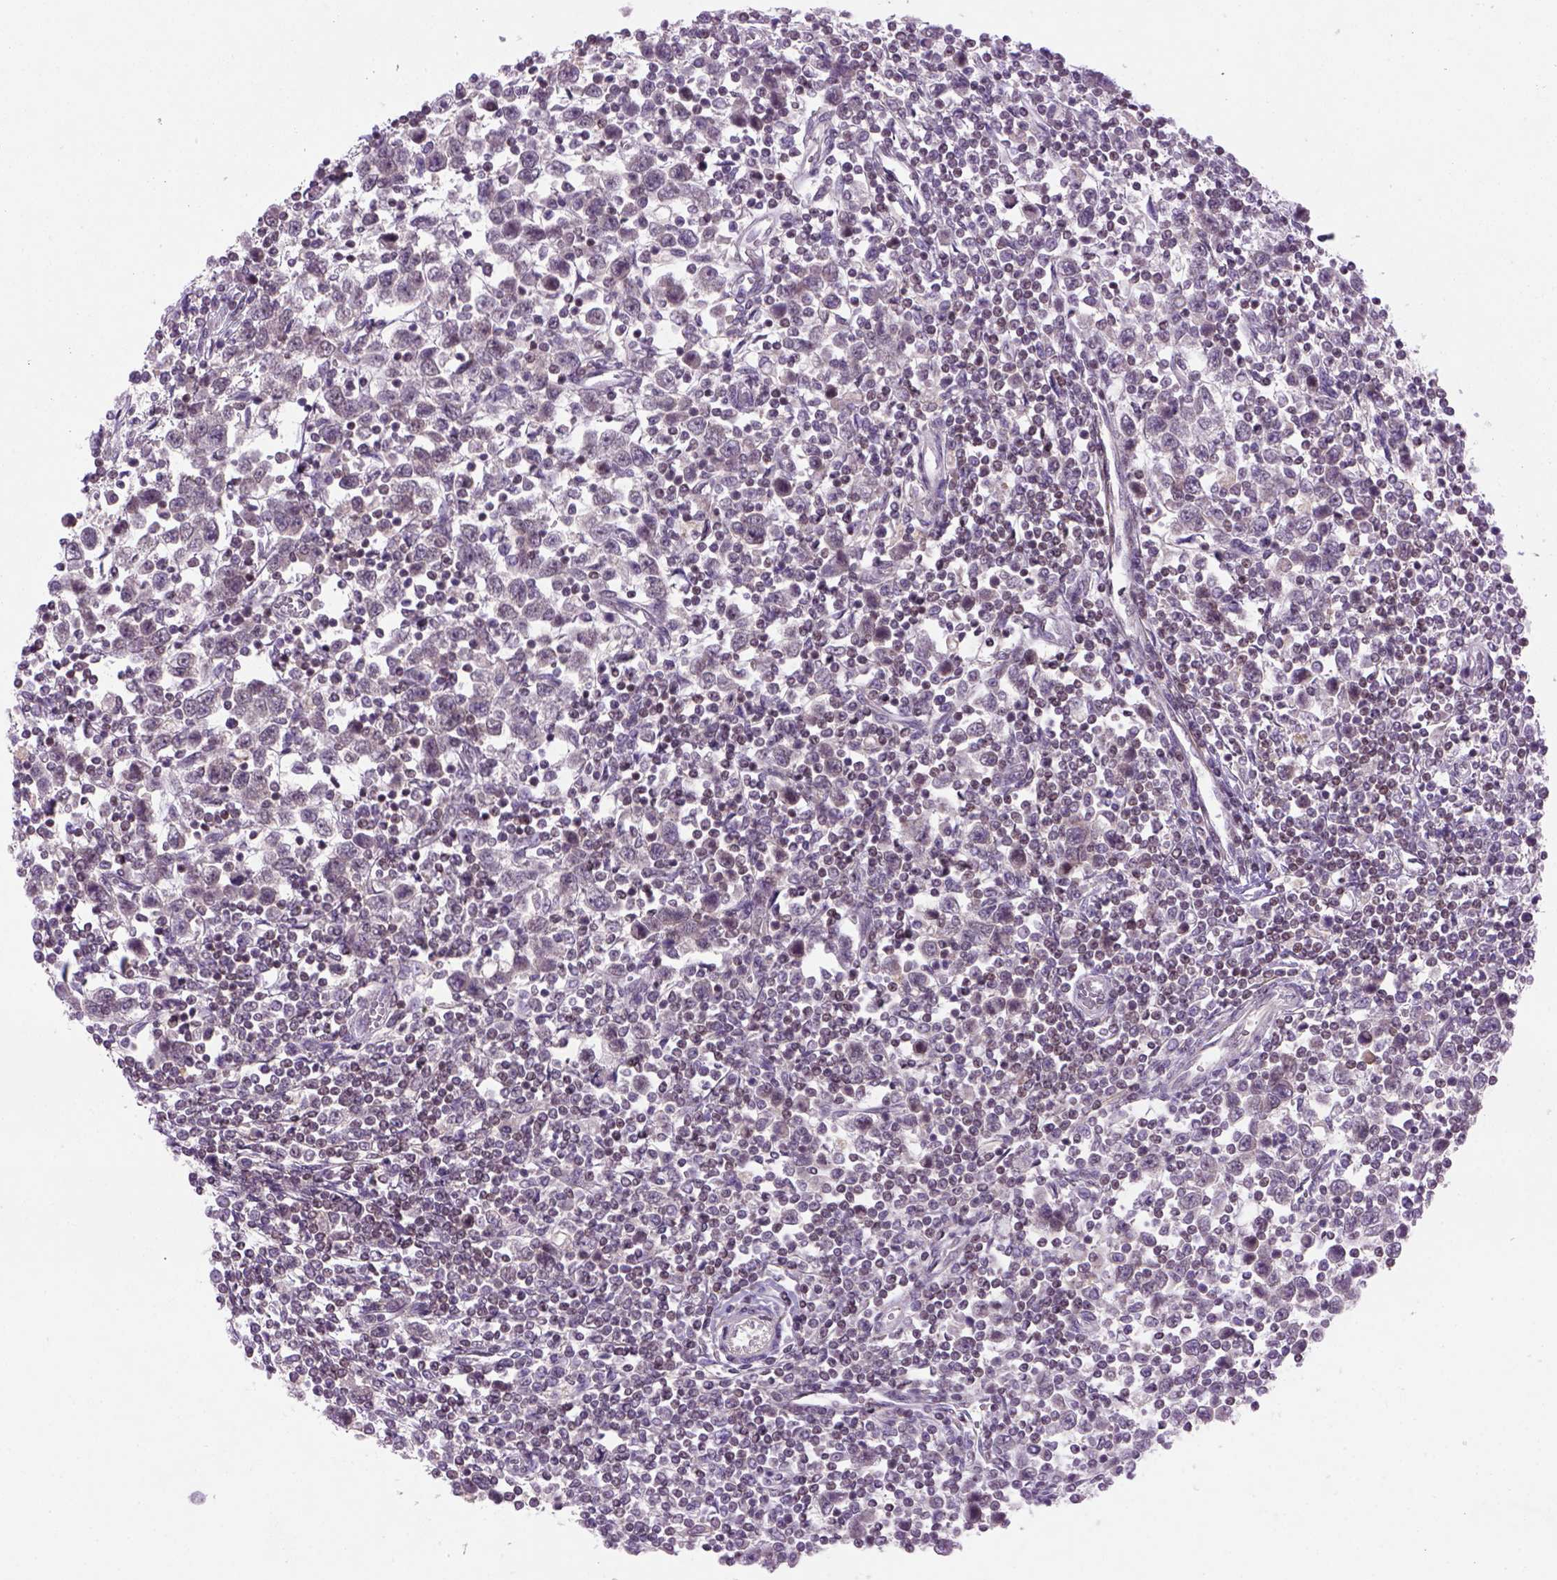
{"staining": {"intensity": "negative", "quantity": "none", "location": "none"}, "tissue": "testis cancer", "cell_type": "Tumor cells", "image_type": "cancer", "snomed": [{"axis": "morphology", "description": "Normal tissue, NOS"}, {"axis": "morphology", "description": "Seminoma, NOS"}, {"axis": "topography", "description": "Testis"}, {"axis": "topography", "description": "Epididymis"}], "caption": "This is an immunohistochemistry micrograph of human testis cancer (seminoma). There is no staining in tumor cells.", "gene": "MGMT", "patient": {"sex": "male", "age": 34}}